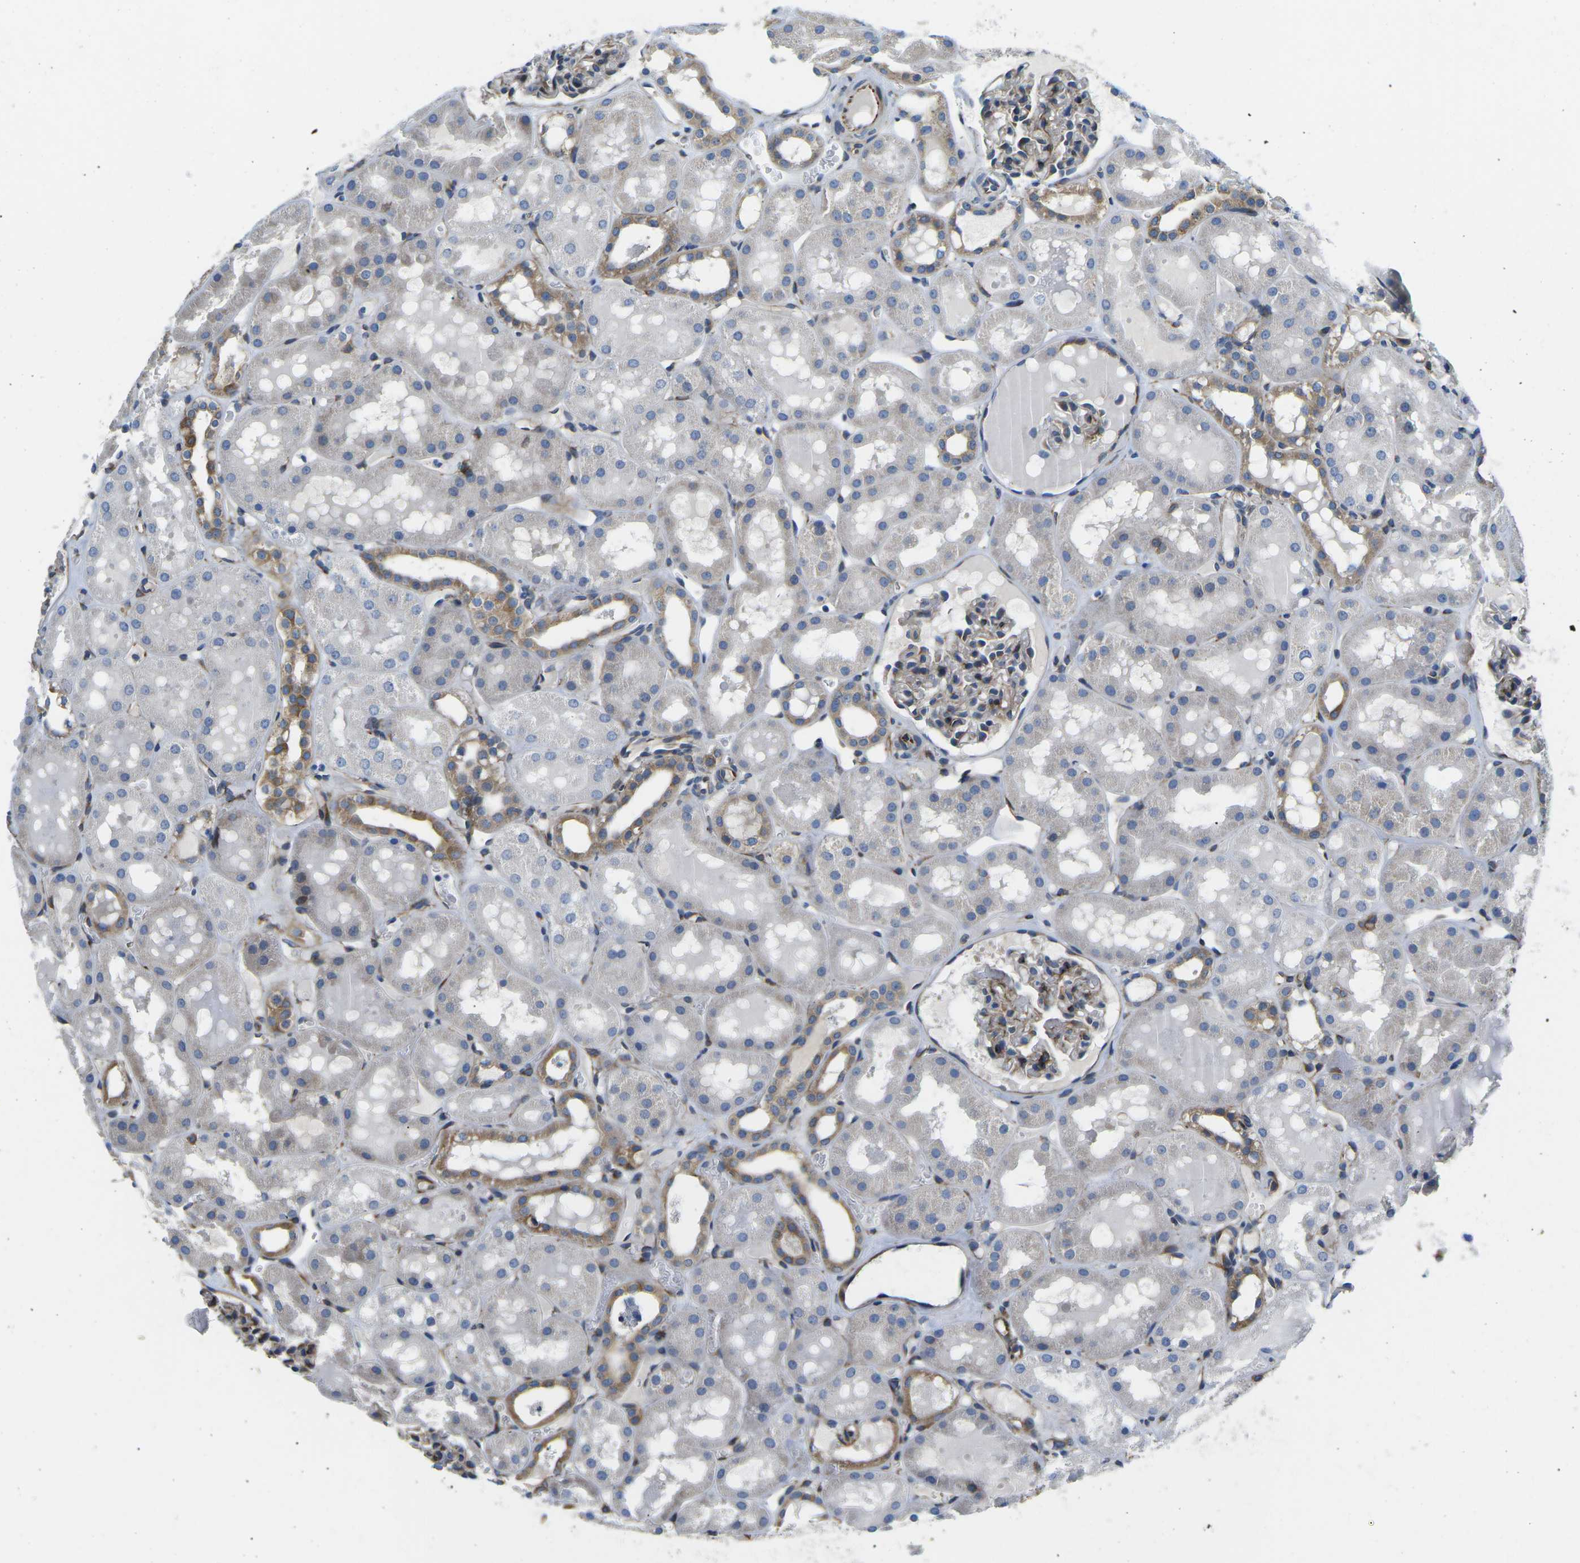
{"staining": {"intensity": "moderate", "quantity": "<25%", "location": "cytoplasmic/membranous"}, "tissue": "kidney", "cell_type": "Cells in glomeruli", "image_type": "normal", "snomed": [{"axis": "morphology", "description": "Normal tissue, NOS"}, {"axis": "topography", "description": "Kidney"}, {"axis": "topography", "description": "Urinary bladder"}], "caption": "Immunohistochemical staining of benign human kidney reveals moderate cytoplasmic/membranous protein staining in about <25% of cells in glomeruli.", "gene": "TMEFF2", "patient": {"sex": "male", "age": 16}}